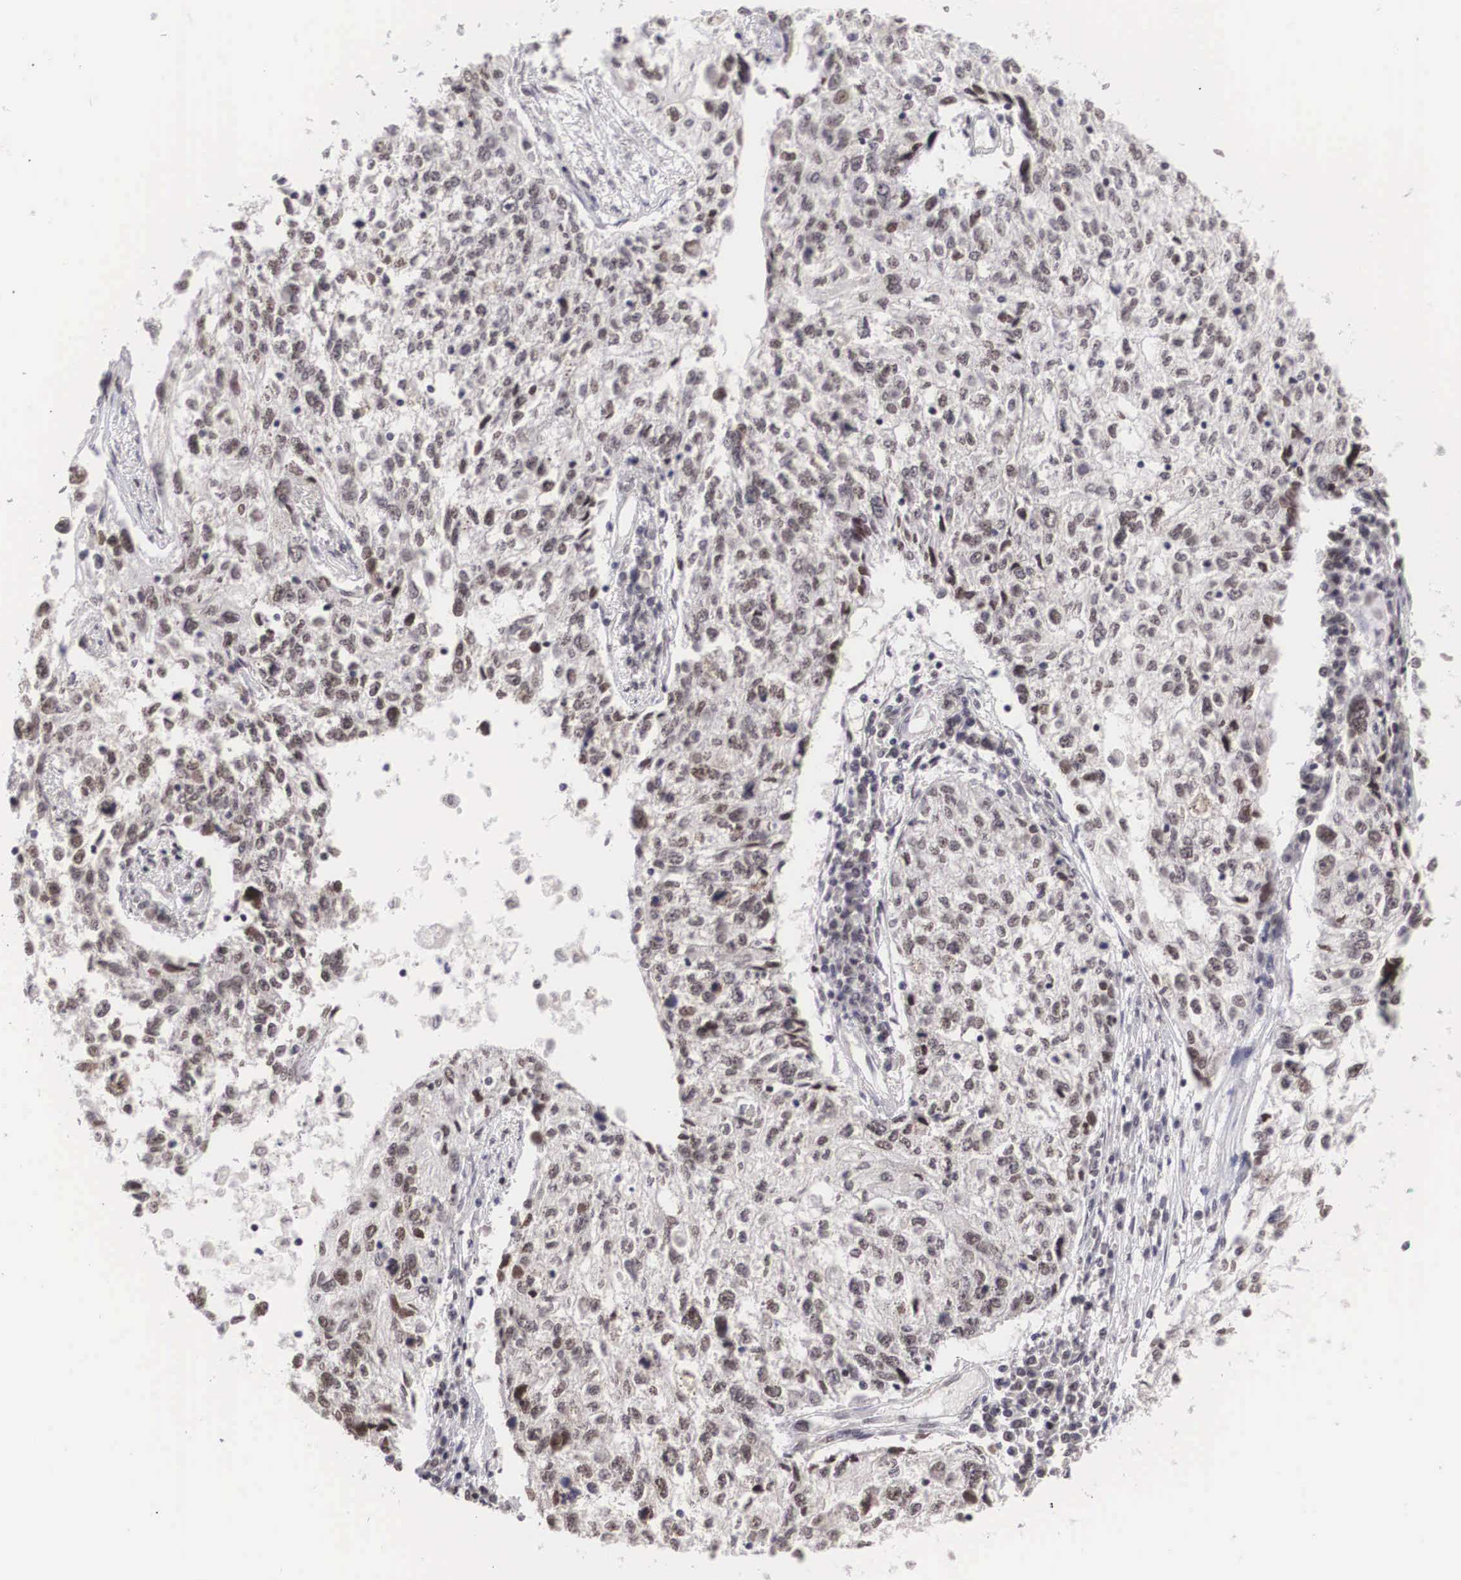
{"staining": {"intensity": "negative", "quantity": "none", "location": "none"}, "tissue": "cervical cancer", "cell_type": "Tumor cells", "image_type": "cancer", "snomed": [{"axis": "morphology", "description": "Squamous cell carcinoma, NOS"}, {"axis": "topography", "description": "Cervix"}], "caption": "Human cervical cancer (squamous cell carcinoma) stained for a protein using immunohistochemistry reveals no positivity in tumor cells.", "gene": "MORC2", "patient": {"sex": "female", "age": 57}}